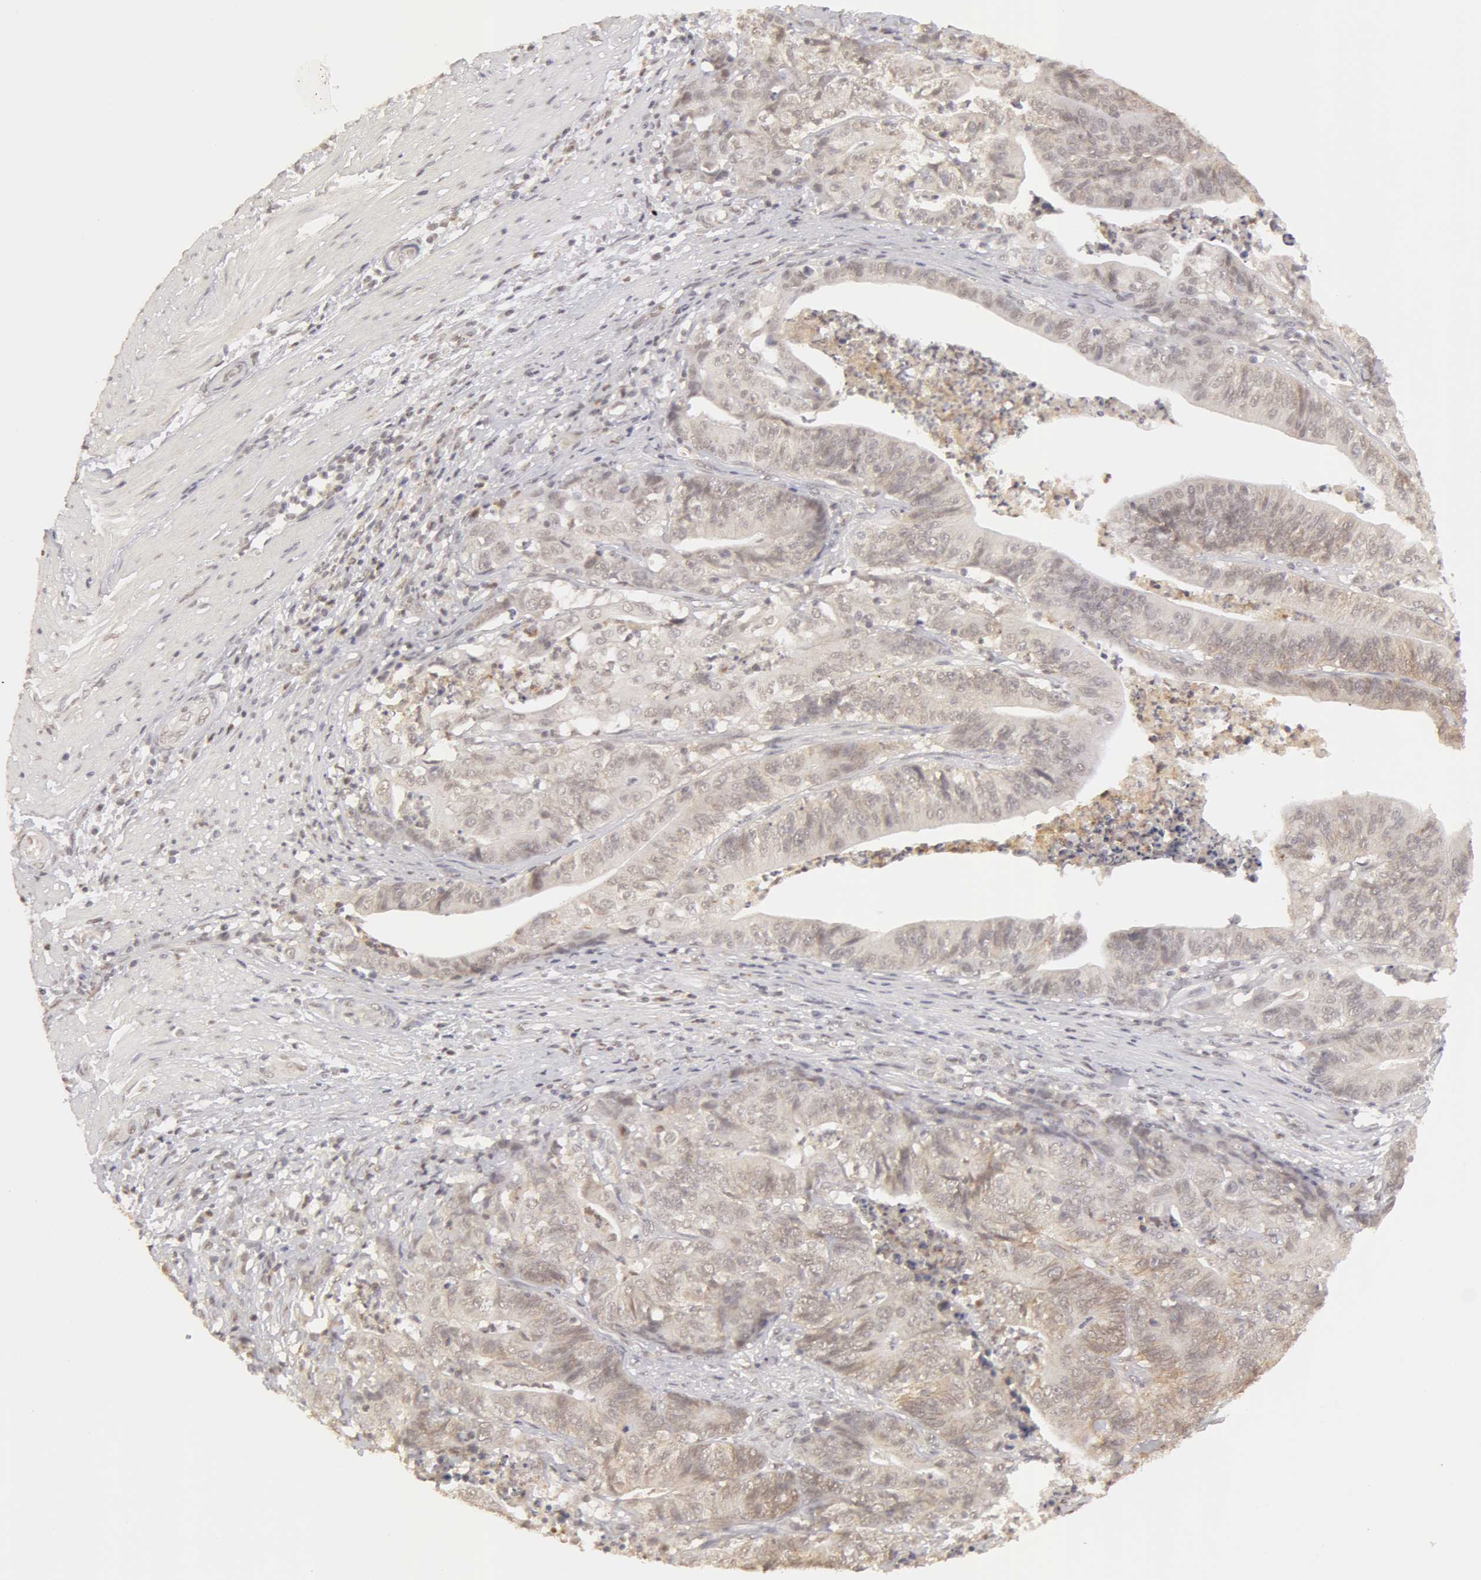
{"staining": {"intensity": "weak", "quantity": ">75%", "location": "cytoplasmic/membranous,nuclear"}, "tissue": "stomach cancer", "cell_type": "Tumor cells", "image_type": "cancer", "snomed": [{"axis": "morphology", "description": "Adenocarcinoma, NOS"}, {"axis": "topography", "description": "Stomach, lower"}], "caption": "IHC of human stomach cancer (adenocarcinoma) exhibits low levels of weak cytoplasmic/membranous and nuclear expression in about >75% of tumor cells.", "gene": "ADAM10", "patient": {"sex": "female", "age": 86}}